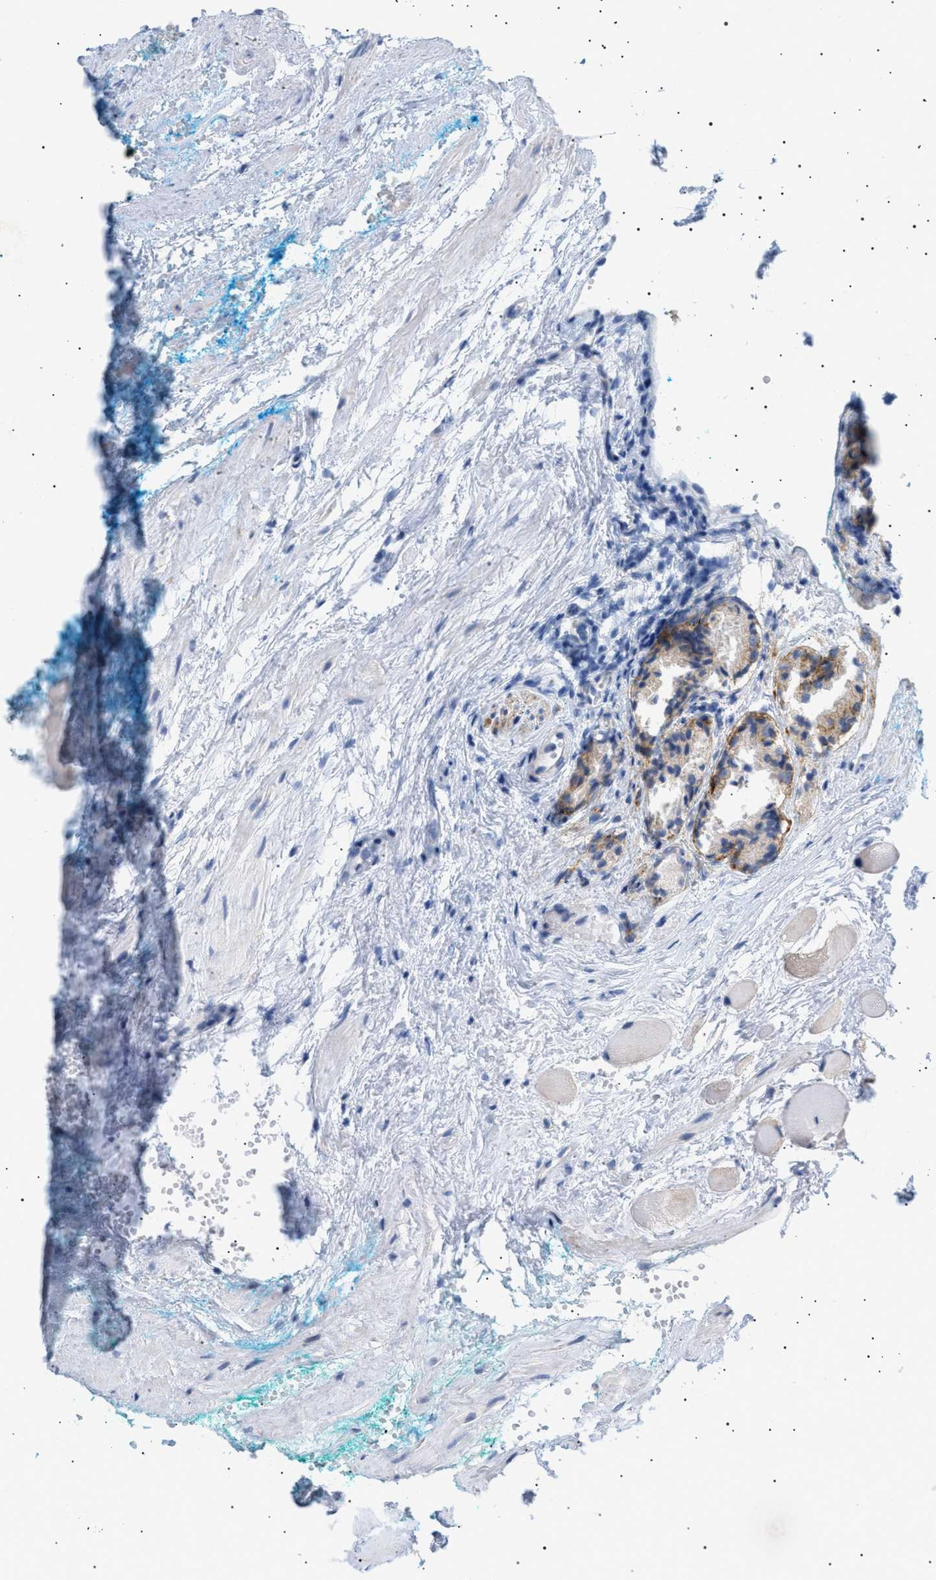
{"staining": {"intensity": "moderate", "quantity": "<25%", "location": "cytoplasmic/membranous"}, "tissue": "prostate cancer", "cell_type": "Tumor cells", "image_type": "cancer", "snomed": [{"axis": "morphology", "description": "Adenocarcinoma, Low grade"}, {"axis": "topography", "description": "Prostate"}], "caption": "A high-resolution micrograph shows immunohistochemistry staining of prostate low-grade adenocarcinoma, which shows moderate cytoplasmic/membranous positivity in approximately <25% of tumor cells. The protein is shown in brown color, while the nuclei are stained blue.", "gene": "ADCY10", "patient": {"sex": "male", "age": 57}}